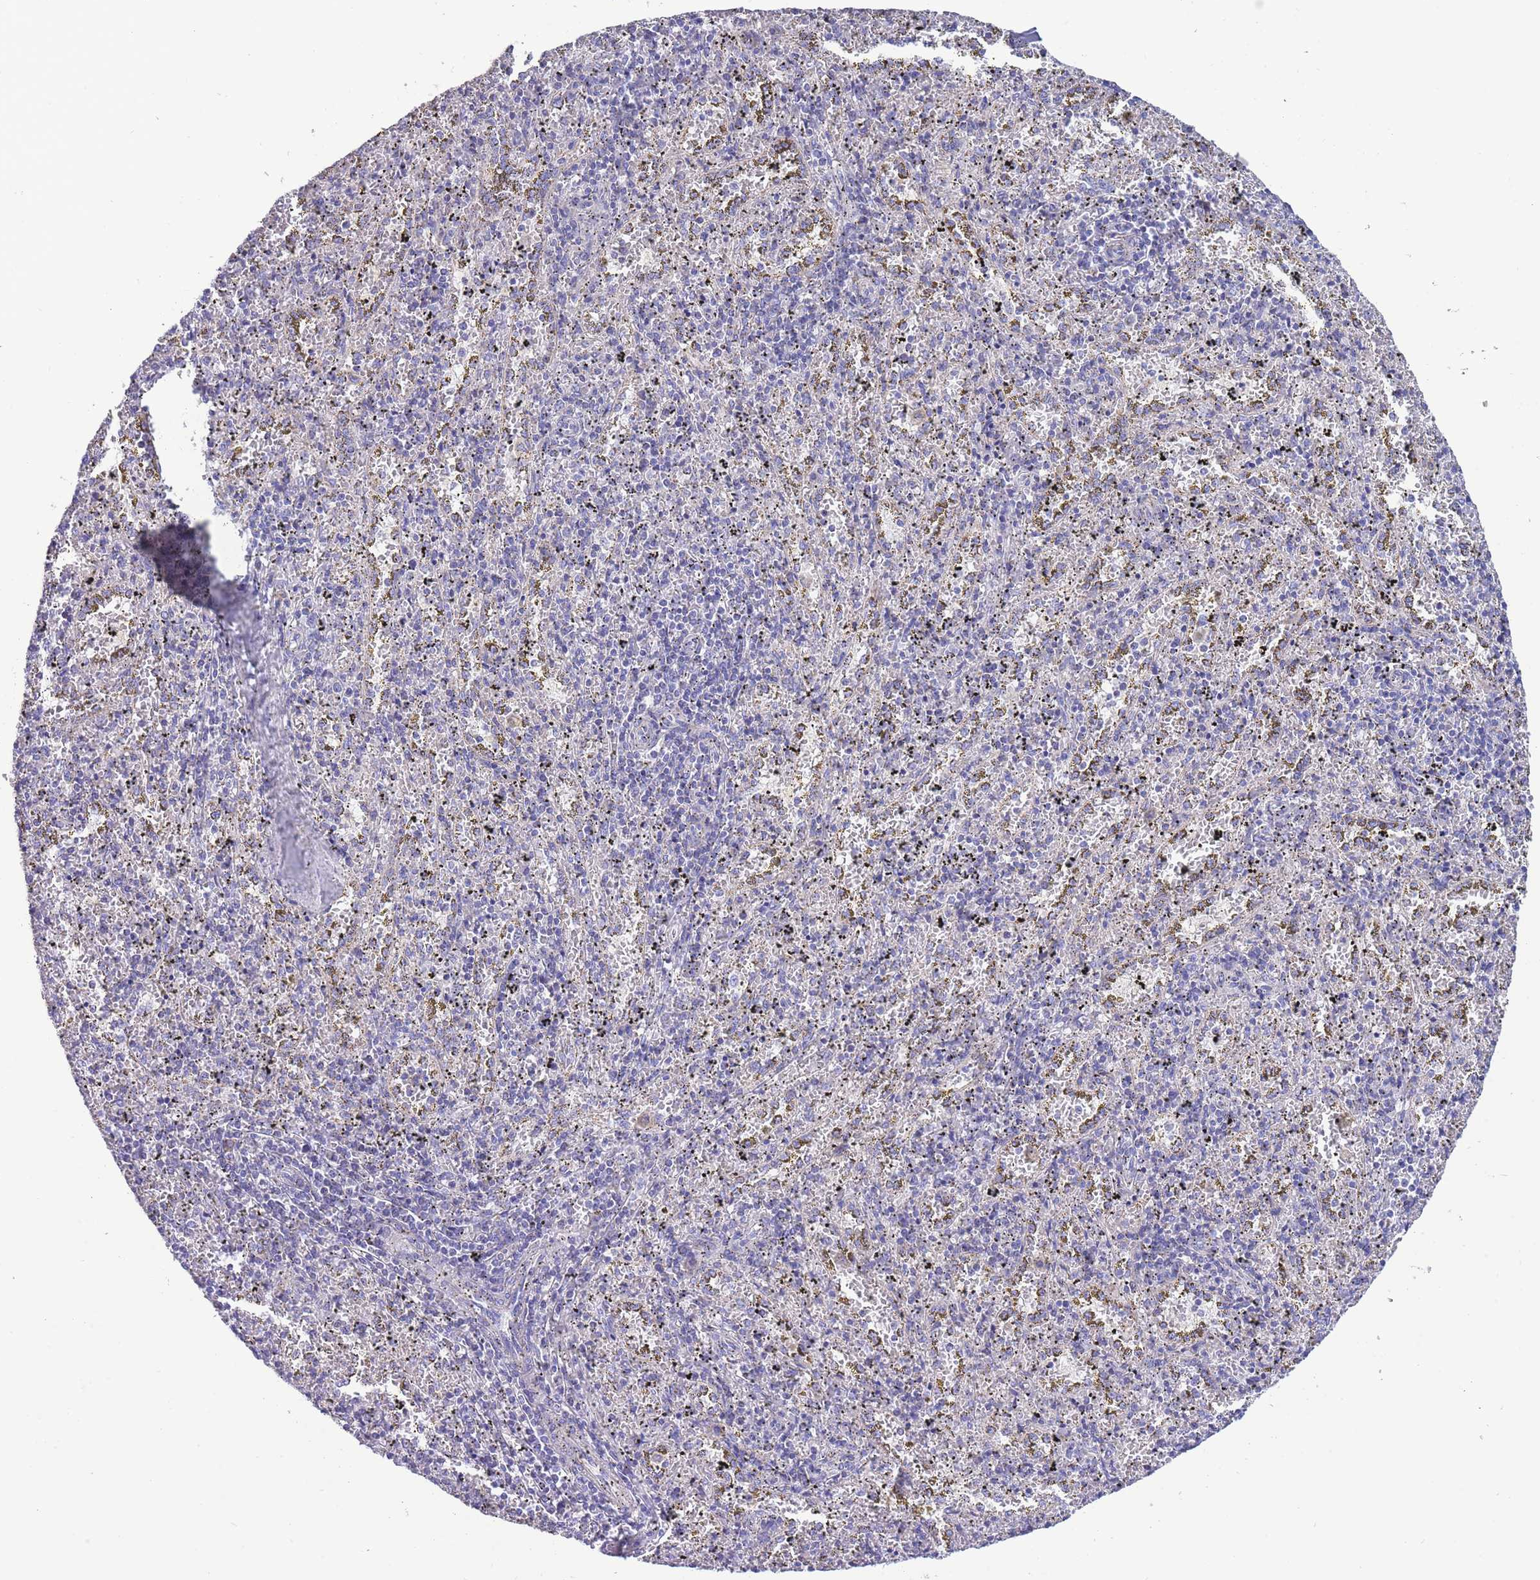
{"staining": {"intensity": "negative", "quantity": "none", "location": "none"}, "tissue": "spleen", "cell_type": "Cells in red pulp", "image_type": "normal", "snomed": [{"axis": "morphology", "description": "Normal tissue, NOS"}, {"axis": "topography", "description": "Spleen"}], "caption": "The micrograph demonstrates no staining of cells in red pulp in normal spleen. Nuclei are stained in blue.", "gene": "INTS2", "patient": {"sex": "male", "age": 11}}